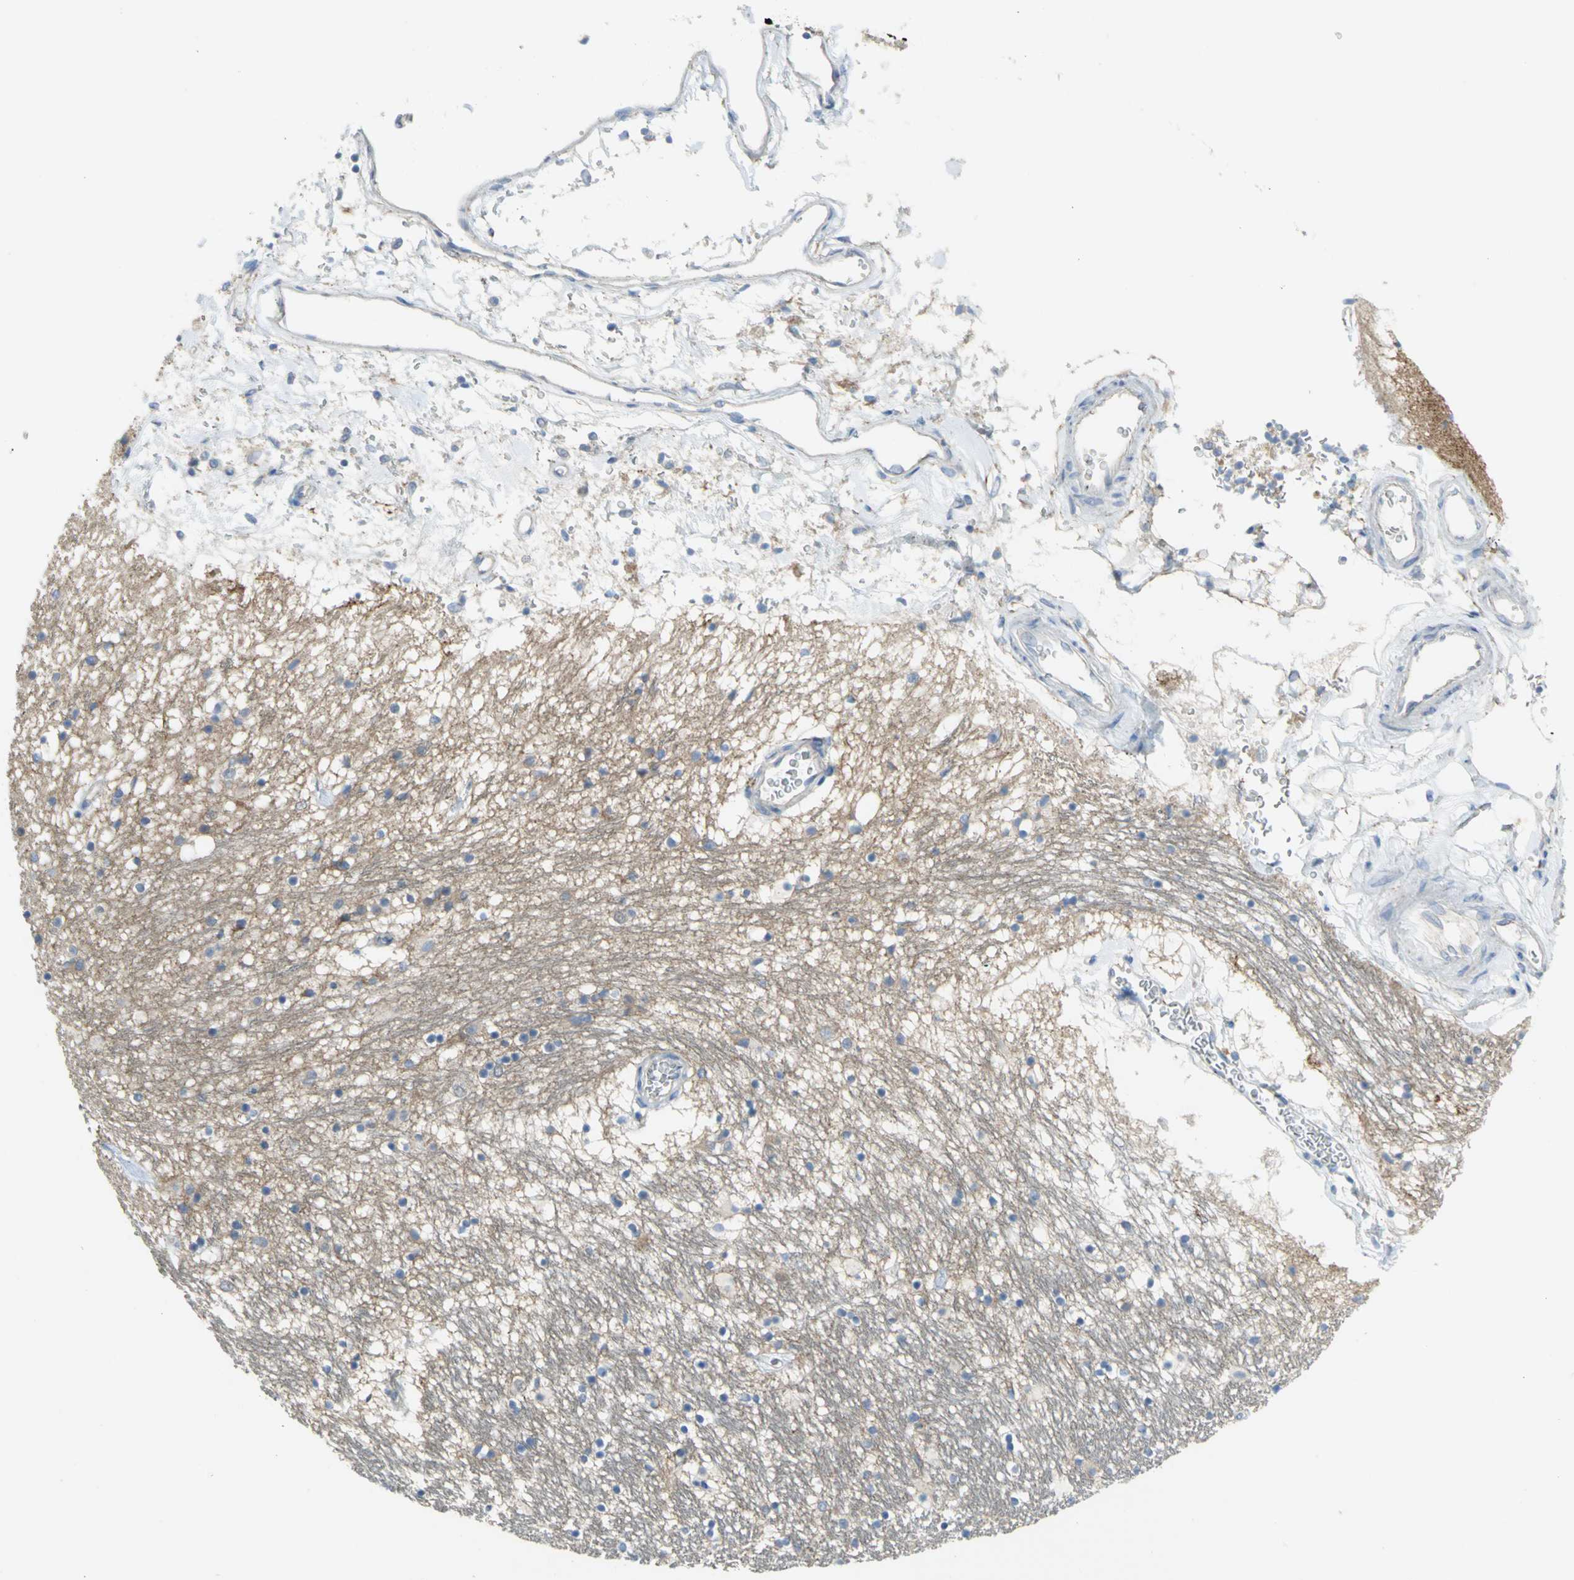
{"staining": {"intensity": "negative", "quantity": "none", "location": "none"}, "tissue": "hippocampus", "cell_type": "Glial cells", "image_type": "normal", "snomed": [{"axis": "morphology", "description": "Normal tissue, NOS"}, {"axis": "topography", "description": "Hippocampus"}], "caption": "Micrograph shows no significant protein positivity in glial cells of unremarkable hippocampus. (Stains: DAB (3,3'-diaminobenzidine) immunohistochemistry with hematoxylin counter stain, Microscopy: brightfield microscopy at high magnification).", "gene": "HTR1F", "patient": {"sex": "male", "age": 45}}